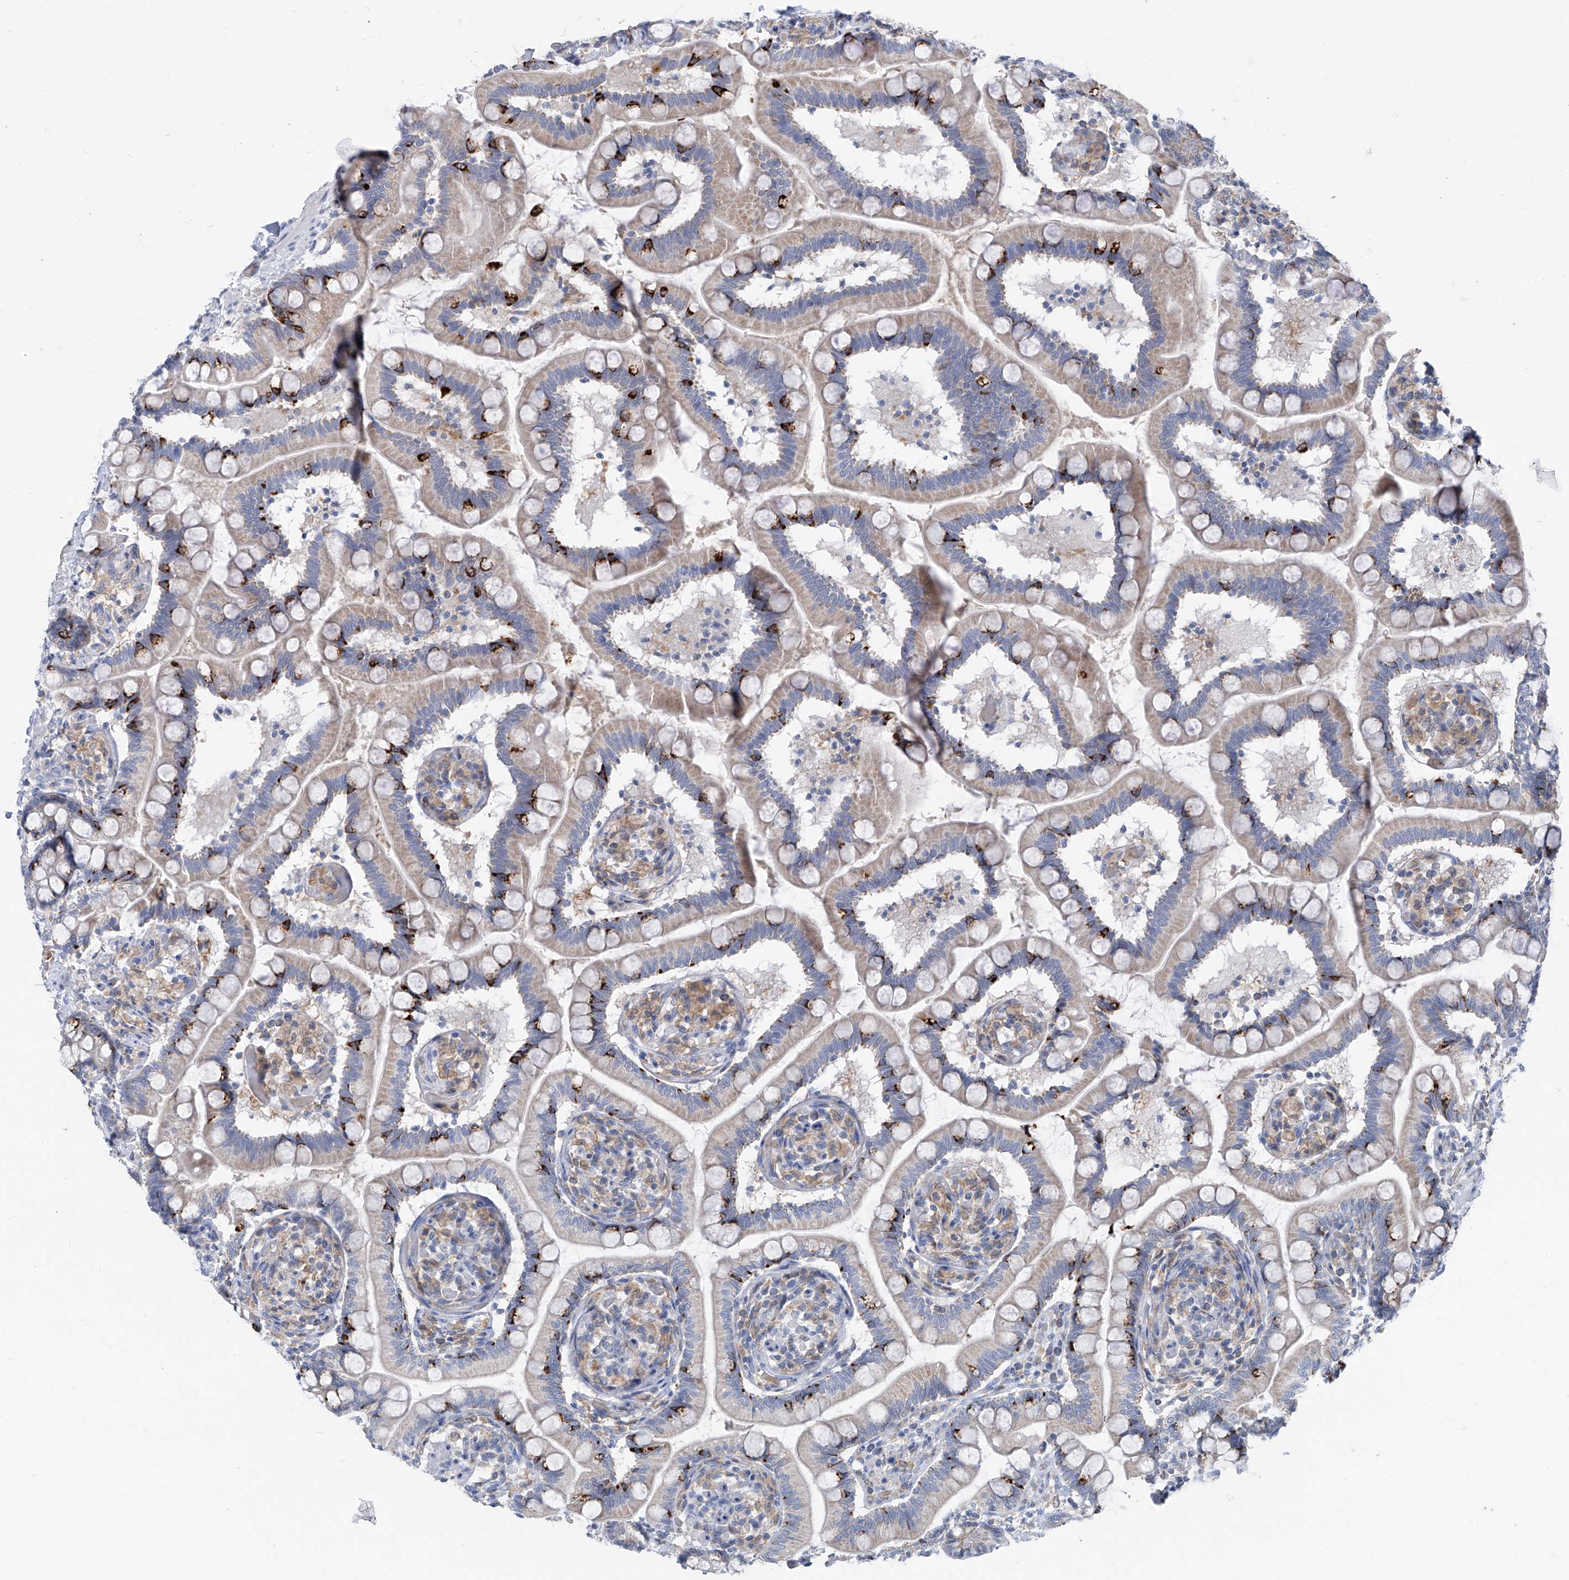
{"staining": {"intensity": "strong", "quantity": "<25%", "location": "cytoplasmic/membranous"}, "tissue": "small intestine", "cell_type": "Glandular cells", "image_type": "normal", "snomed": [{"axis": "morphology", "description": "Normal tissue, NOS"}, {"axis": "topography", "description": "Small intestine"}], "caption": "A medium amount of strong cytoplasmic/membranous positivity is appreciated in approximately <25% of glandular cells in normal small intestine. (IHC, brightfield microscopy, high magnification).", "gene": "FGD2", "patient": {"sex": "female", "age": 64}}